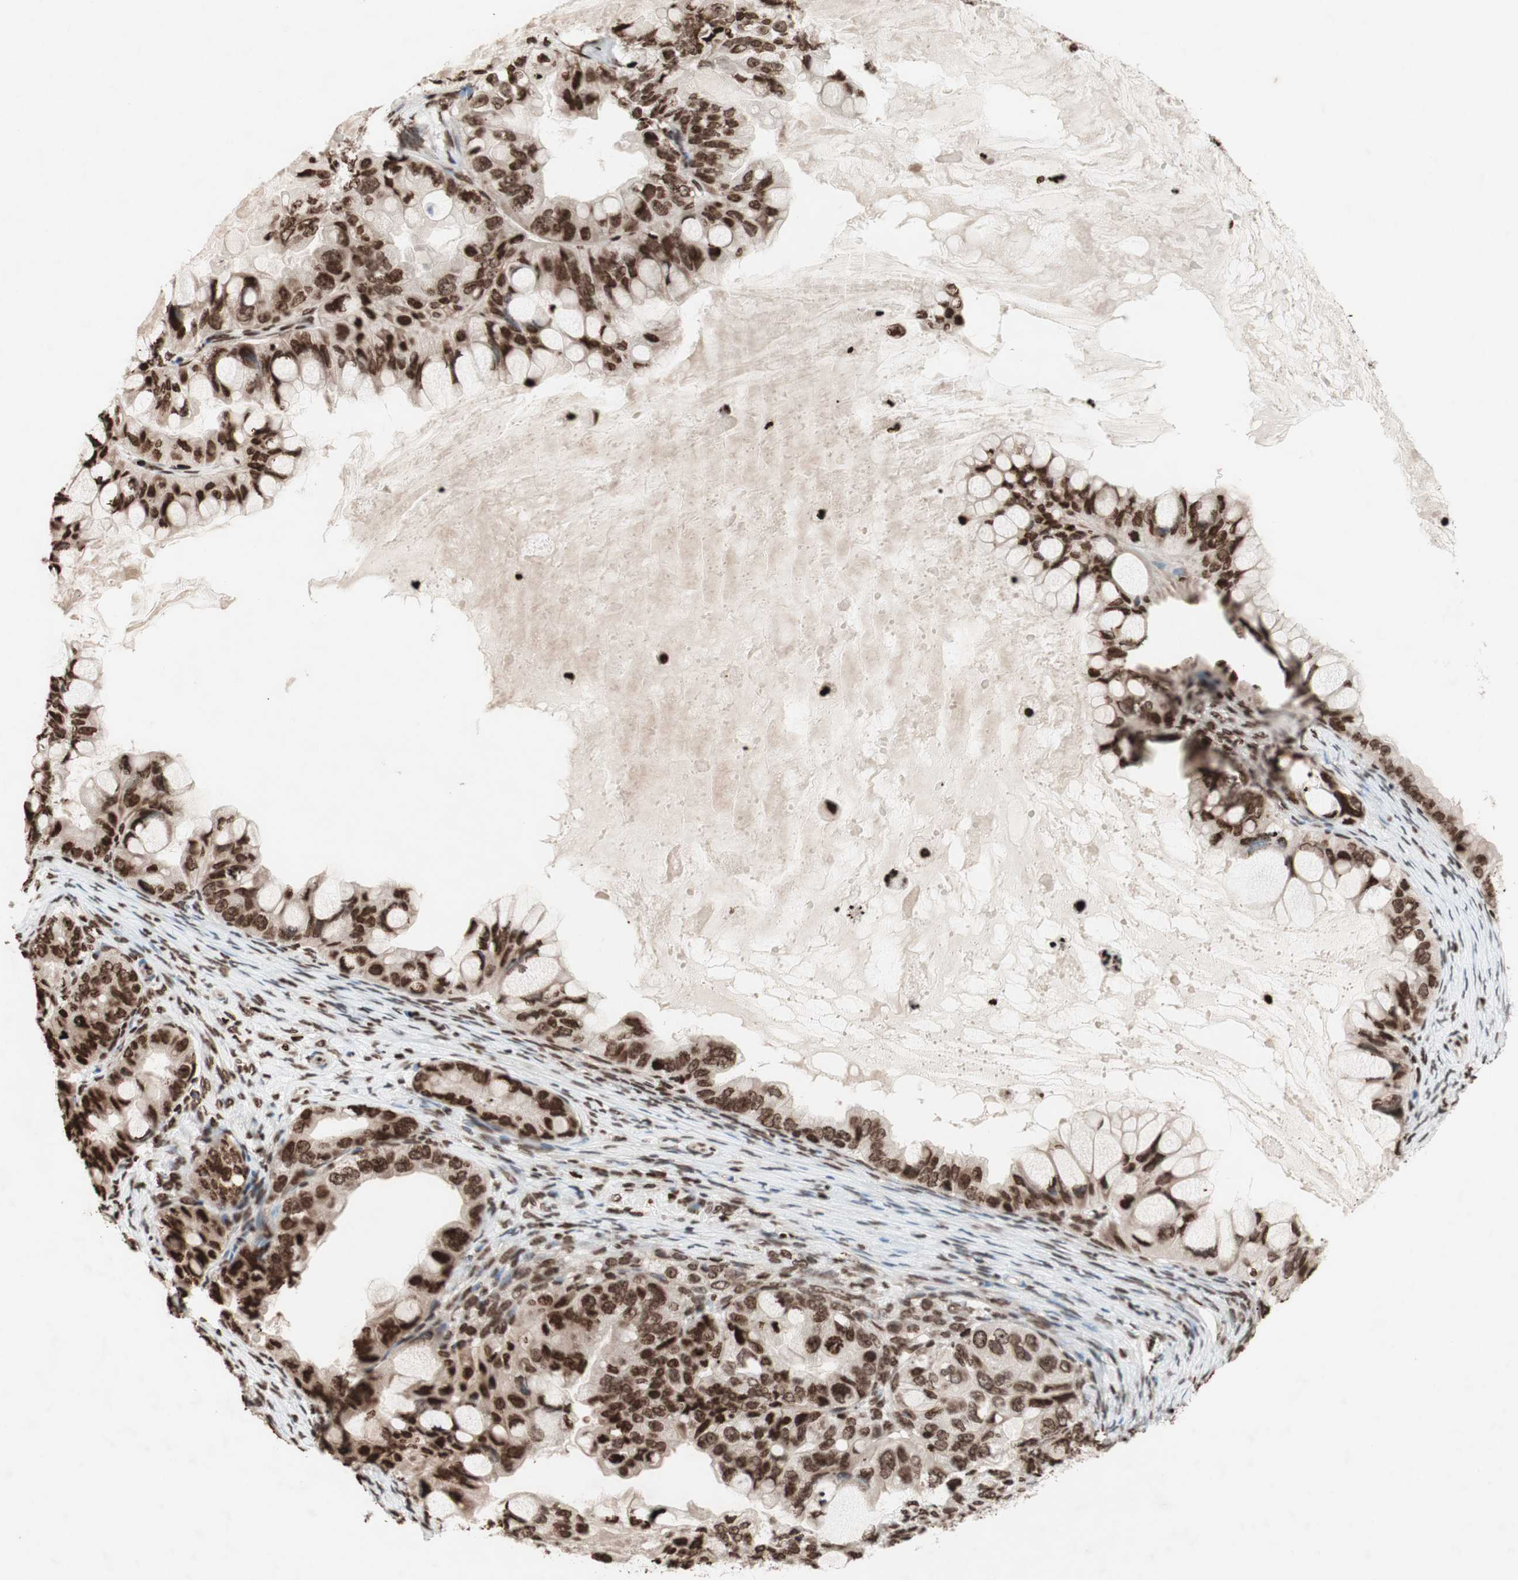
{"staining": {"intensity": "moderate", "quantity": ">75%", "location": "nuclear"}, "tissue": "ovarian cancer", "cell_type": "Tumor cells", "image_type": "cancer", "snomed": [{"axis": "morphology", "description": "Cystadenocarcinoma, mucinous, NOS"}, {"axis": "topography", "description": "Ovary"}], "caption": "This is an image of immunohistochemistry staining of mucinous cystadenocarcinoma (ovarian), which shows moderate expression in the nuclear of tumor cells.", "gene": "NCOA3", "patient": {"sex": "female", "age": 80}}